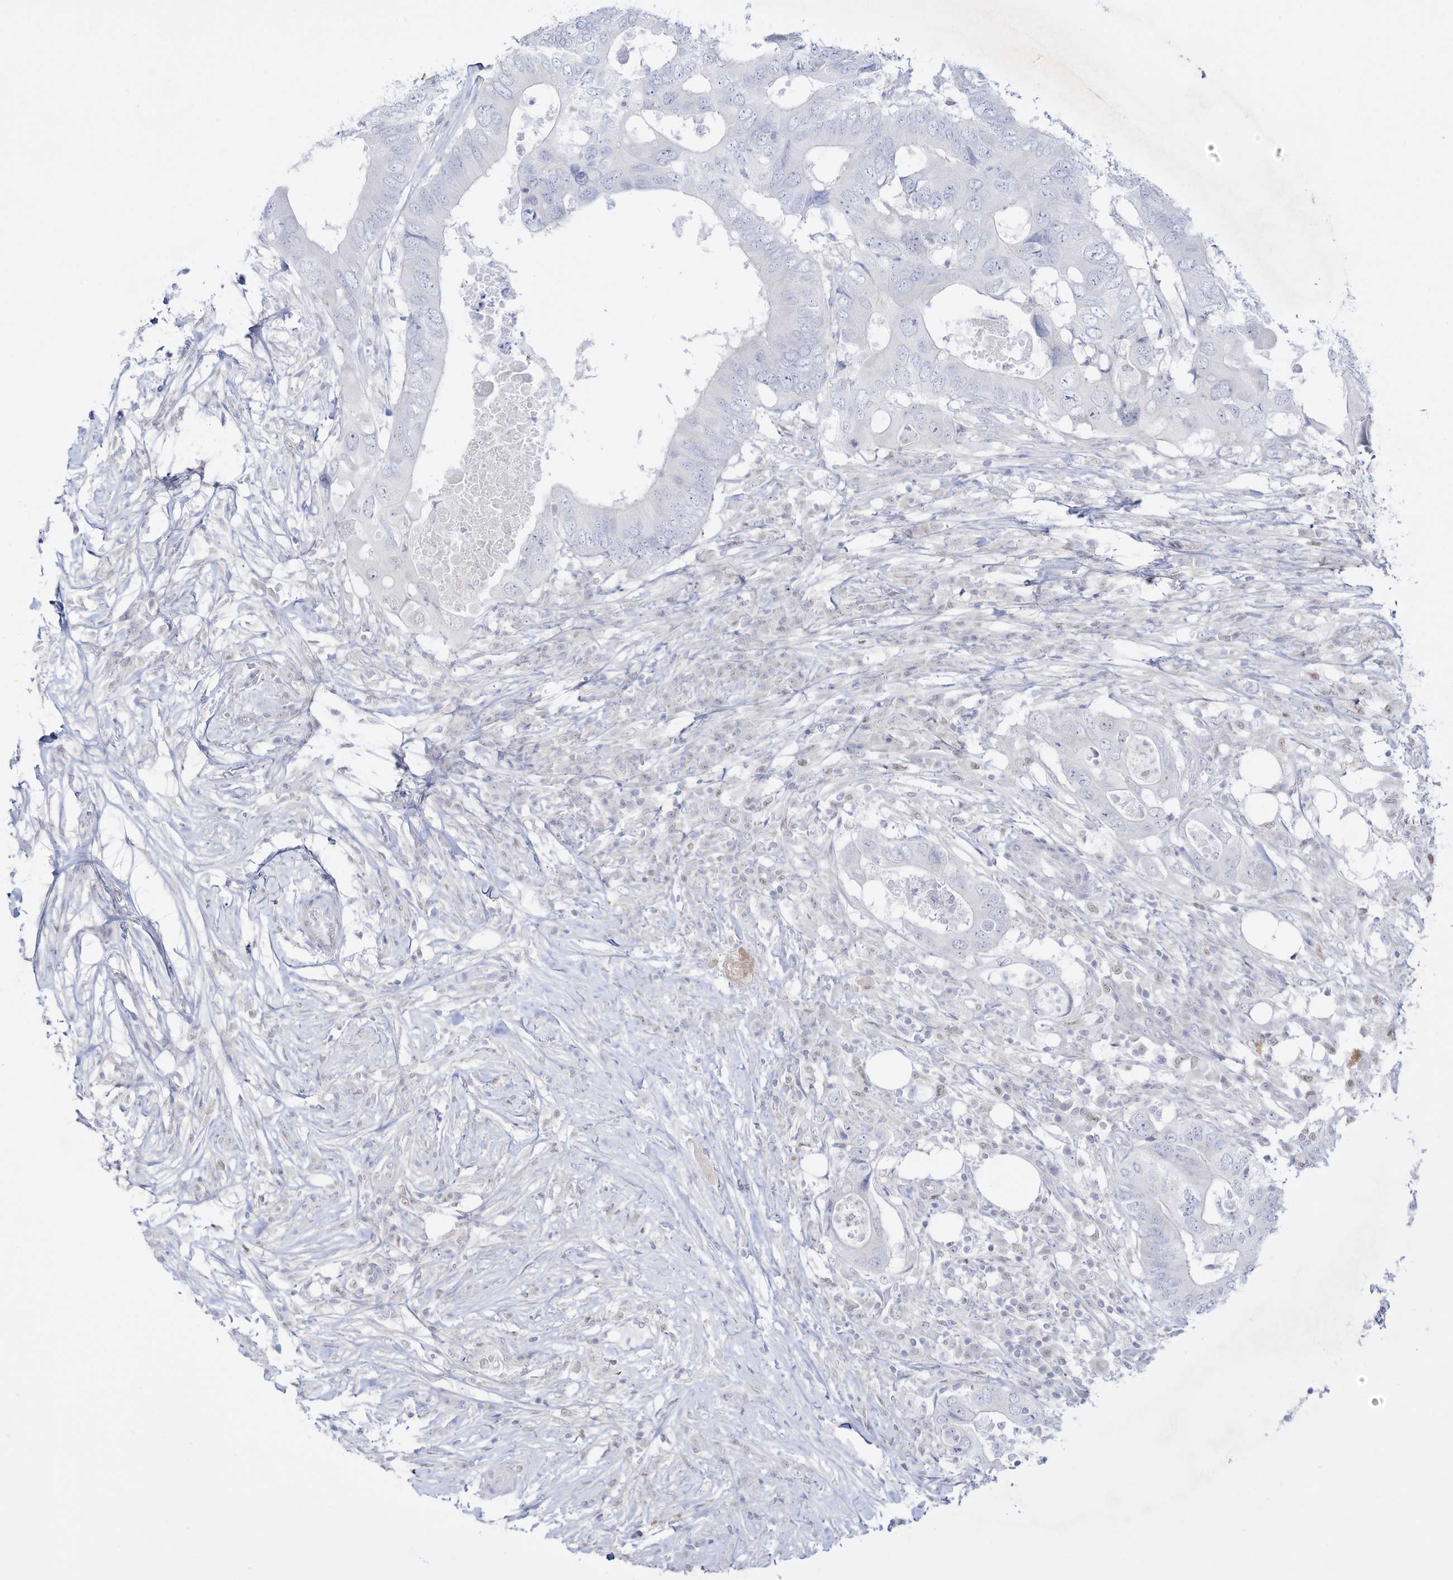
{"staining": {"intensity": "negative", "quantity": "none", "location": "none"}, "tissue": "colorectal cancer", "cell_type": "Tumor cells", "image_type": "cancer", "snomed": [{"axis": "morphology", "description": "Adenocarcinoma, NOS"}, {"axis": "topography", "description": "Colon"}], "caption": "This is a image of IHC staining of adenocarcinoma (colorectal), which shows no positivity in tumor cells.", "gene": "DMKN", "patient": {"sex": "male", "age": 71}}